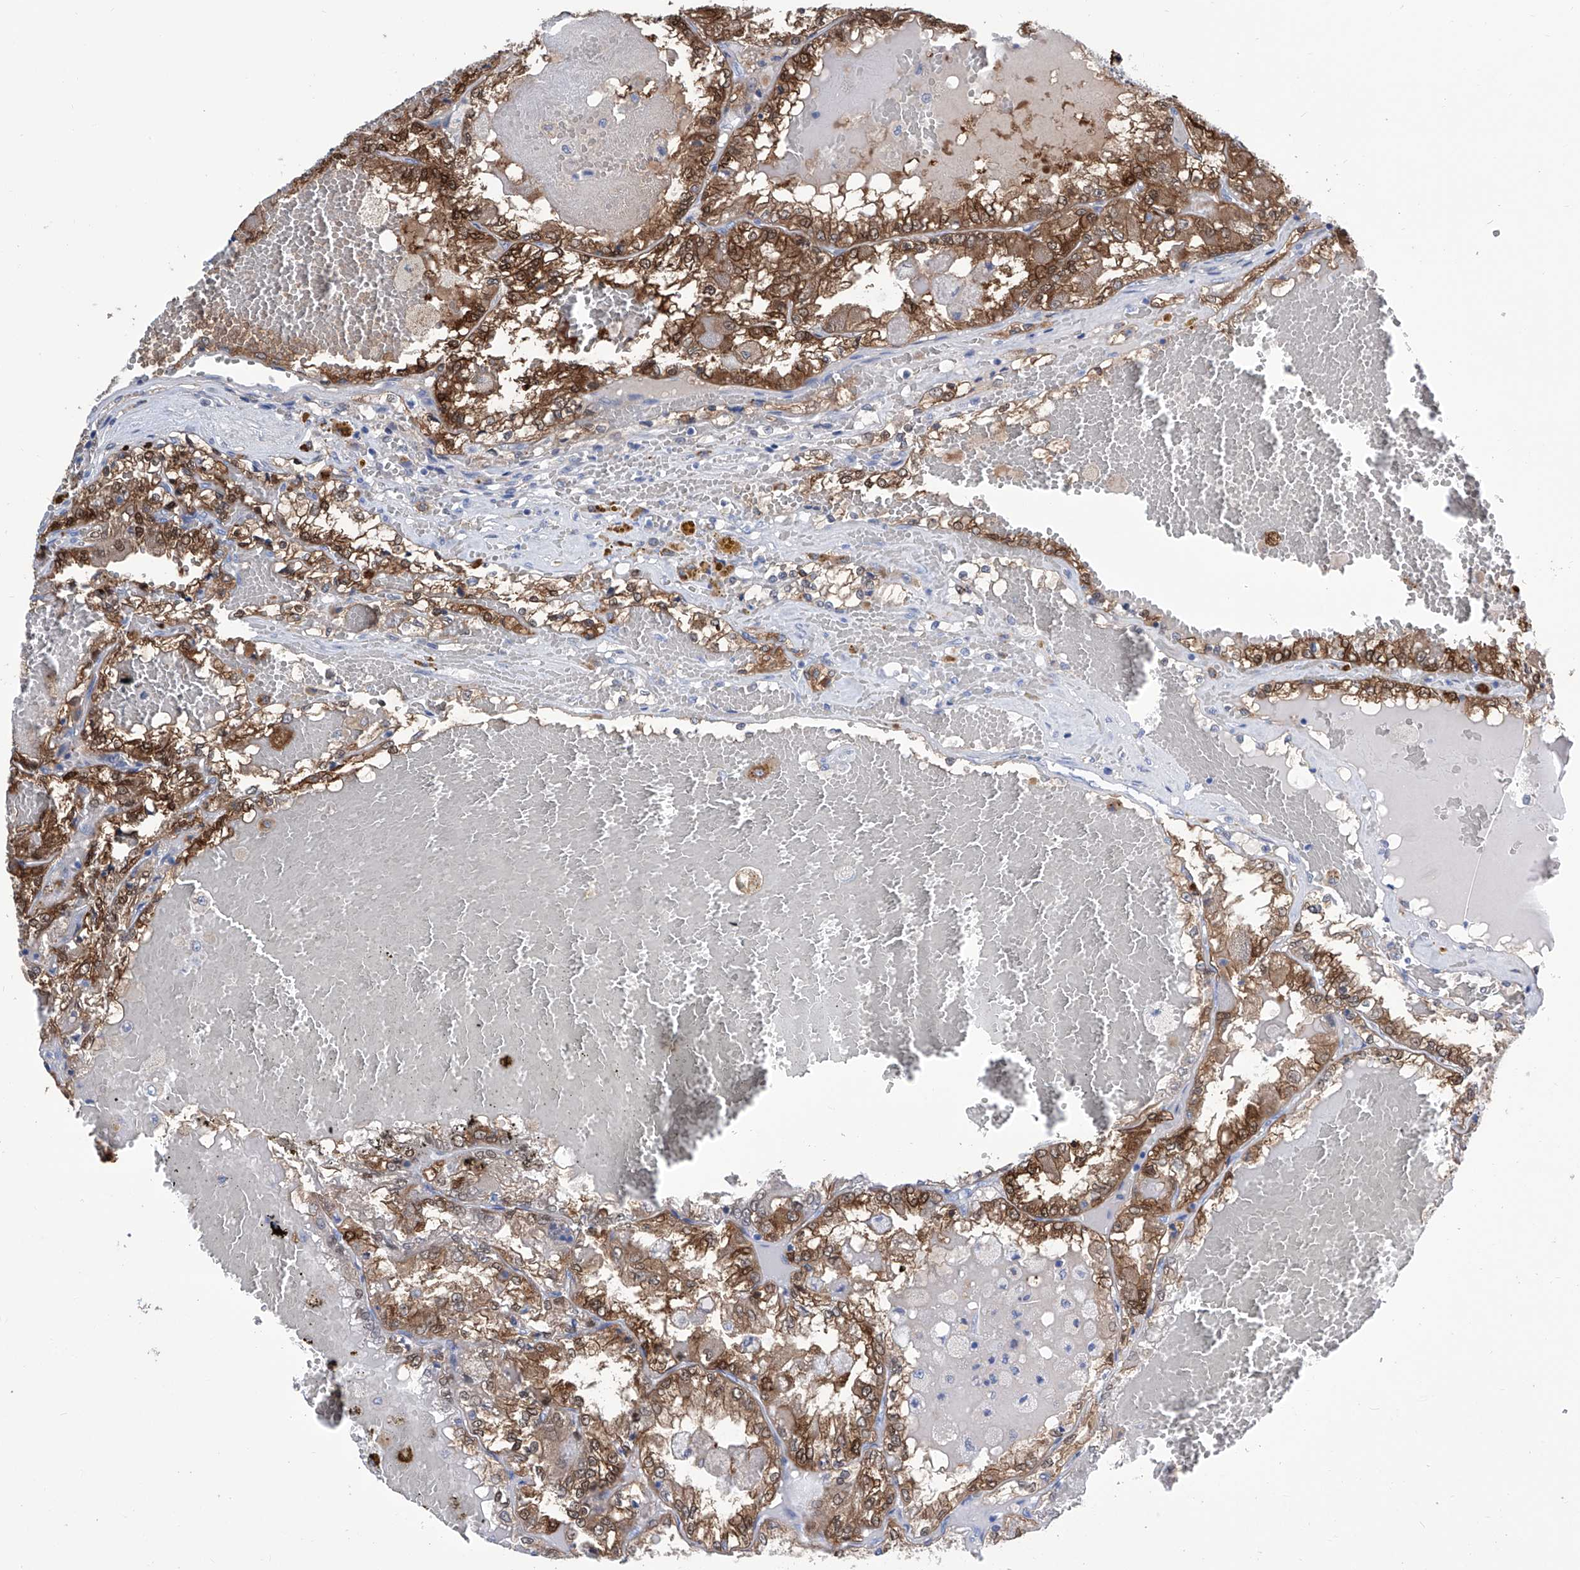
{"staining": {"intensity": "strong", "quantity": ">75%", "location": "cytoplasmic/membranous,nuclear"}, "tissue": "renal cancer", "cell_type": "Tumor cells", "image_type": "cancer", "snomed": [{"axis": "morphology", "description": "Adenocarcinoma, NOS"}, {"axis": "topography", "description": "Kidney"}], "caption": "Immunohistochemistry (IHC) micrograph of neoplastic tissue: human adenocarcinoma (renal) stained using immunohistochemistry shows high levels of strong protein expression localized specifically in the cytoplasmic/membranous and nuclear of tumor cells, appearing as a cytoplasmic/membranous and nuclear brown color.", "gene": "IMPA2", "patient": {"sex": "female", "age": 56}}